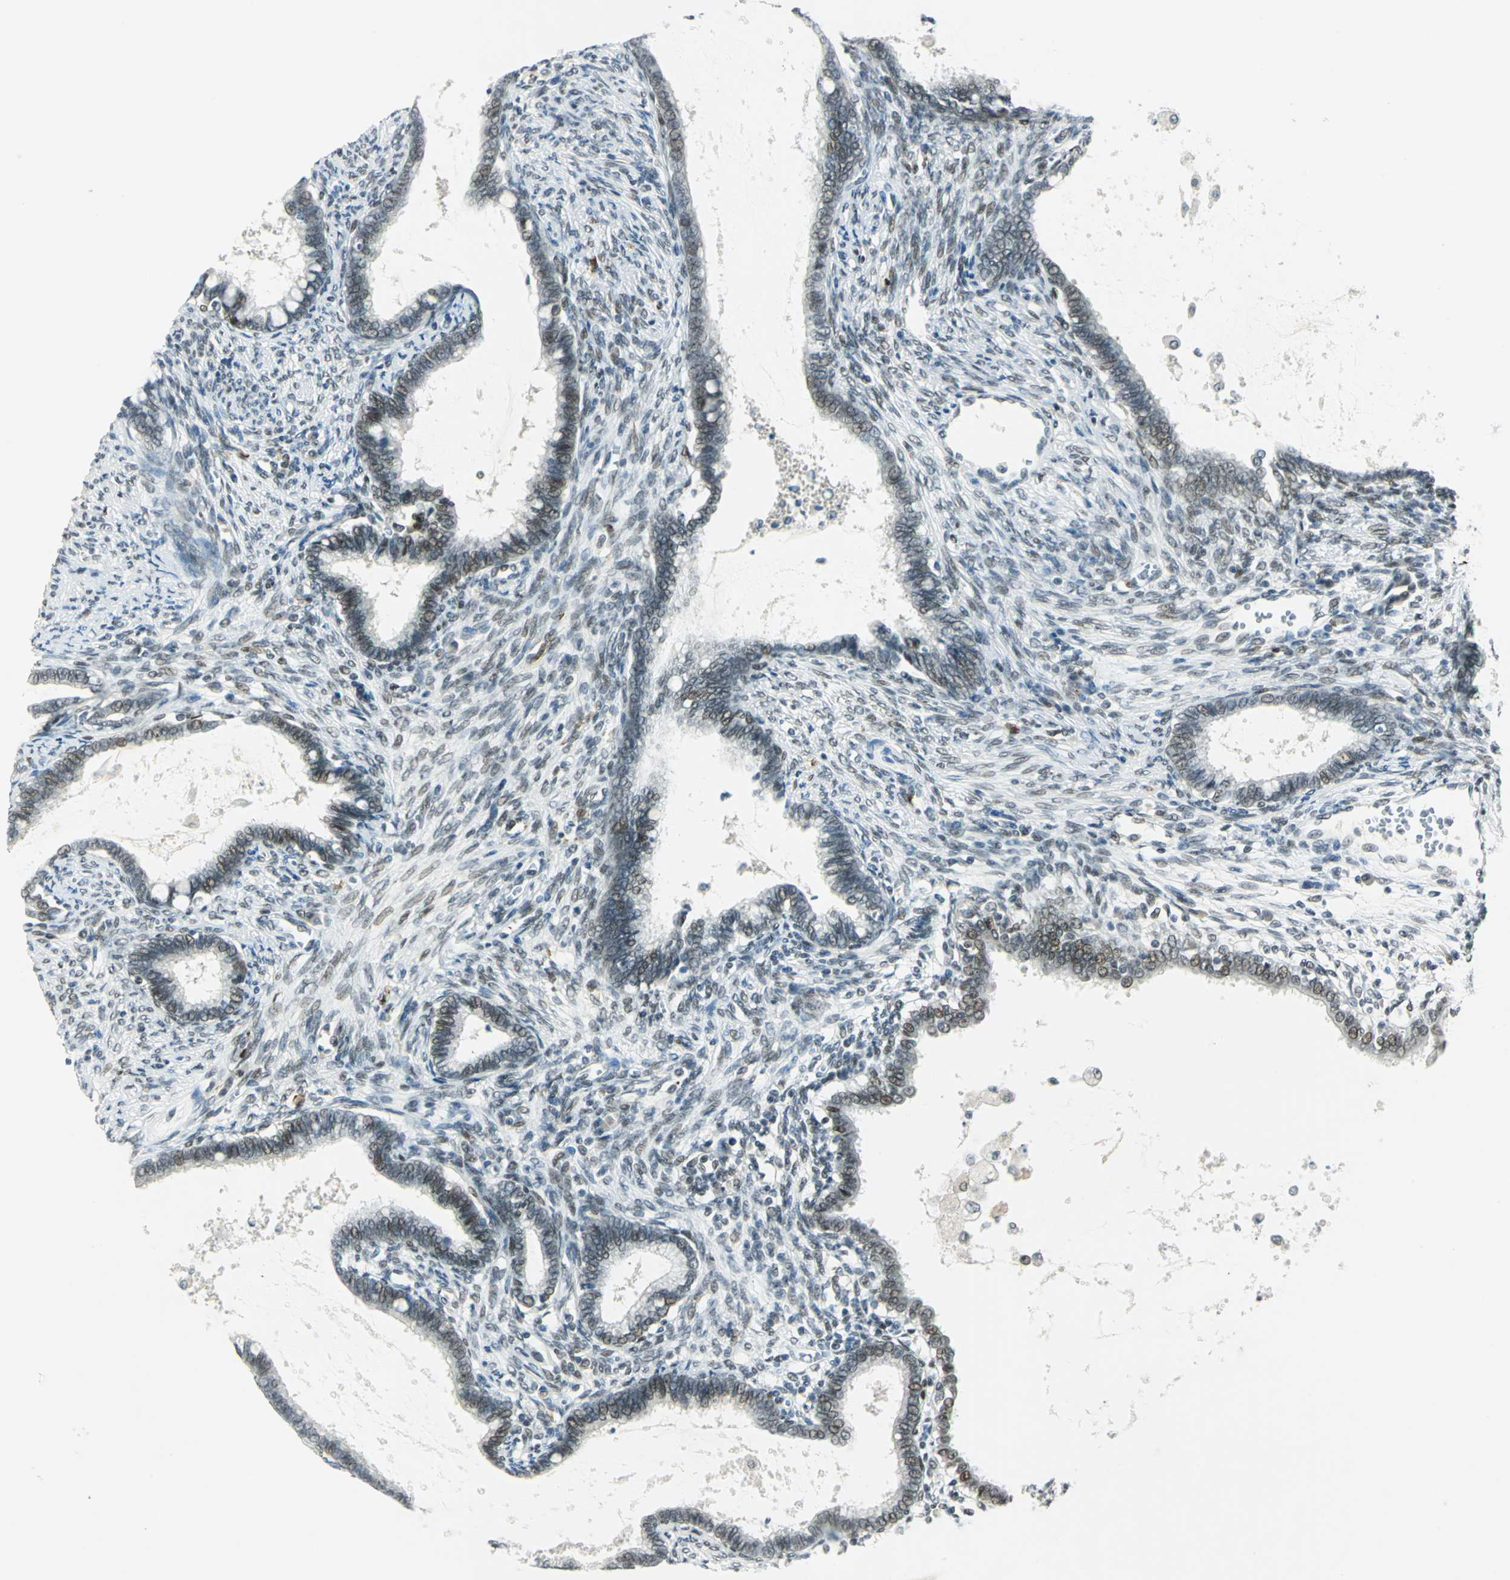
{"staining": {"intensity": "moderate", "quantity": "<25%", "location": "nuclear"}, "tissue": "cervical cancer", "cell_type": "Tumor cells", "image_type": "cancer", "snomed": [{"axis": "morphology", "description": "Adenocarcinoma, NOS"}, {"axis": "topography", "description": "Cervix"}], "caption": "A high-resolution image shows immunohistochemistry staining of adenocarcinoma (cervical), which exhibits moderate nuclear expression in about <25% of tumor cells.", "gene": "MTMR10", "patient": {"sex": "female", "age": 44}}